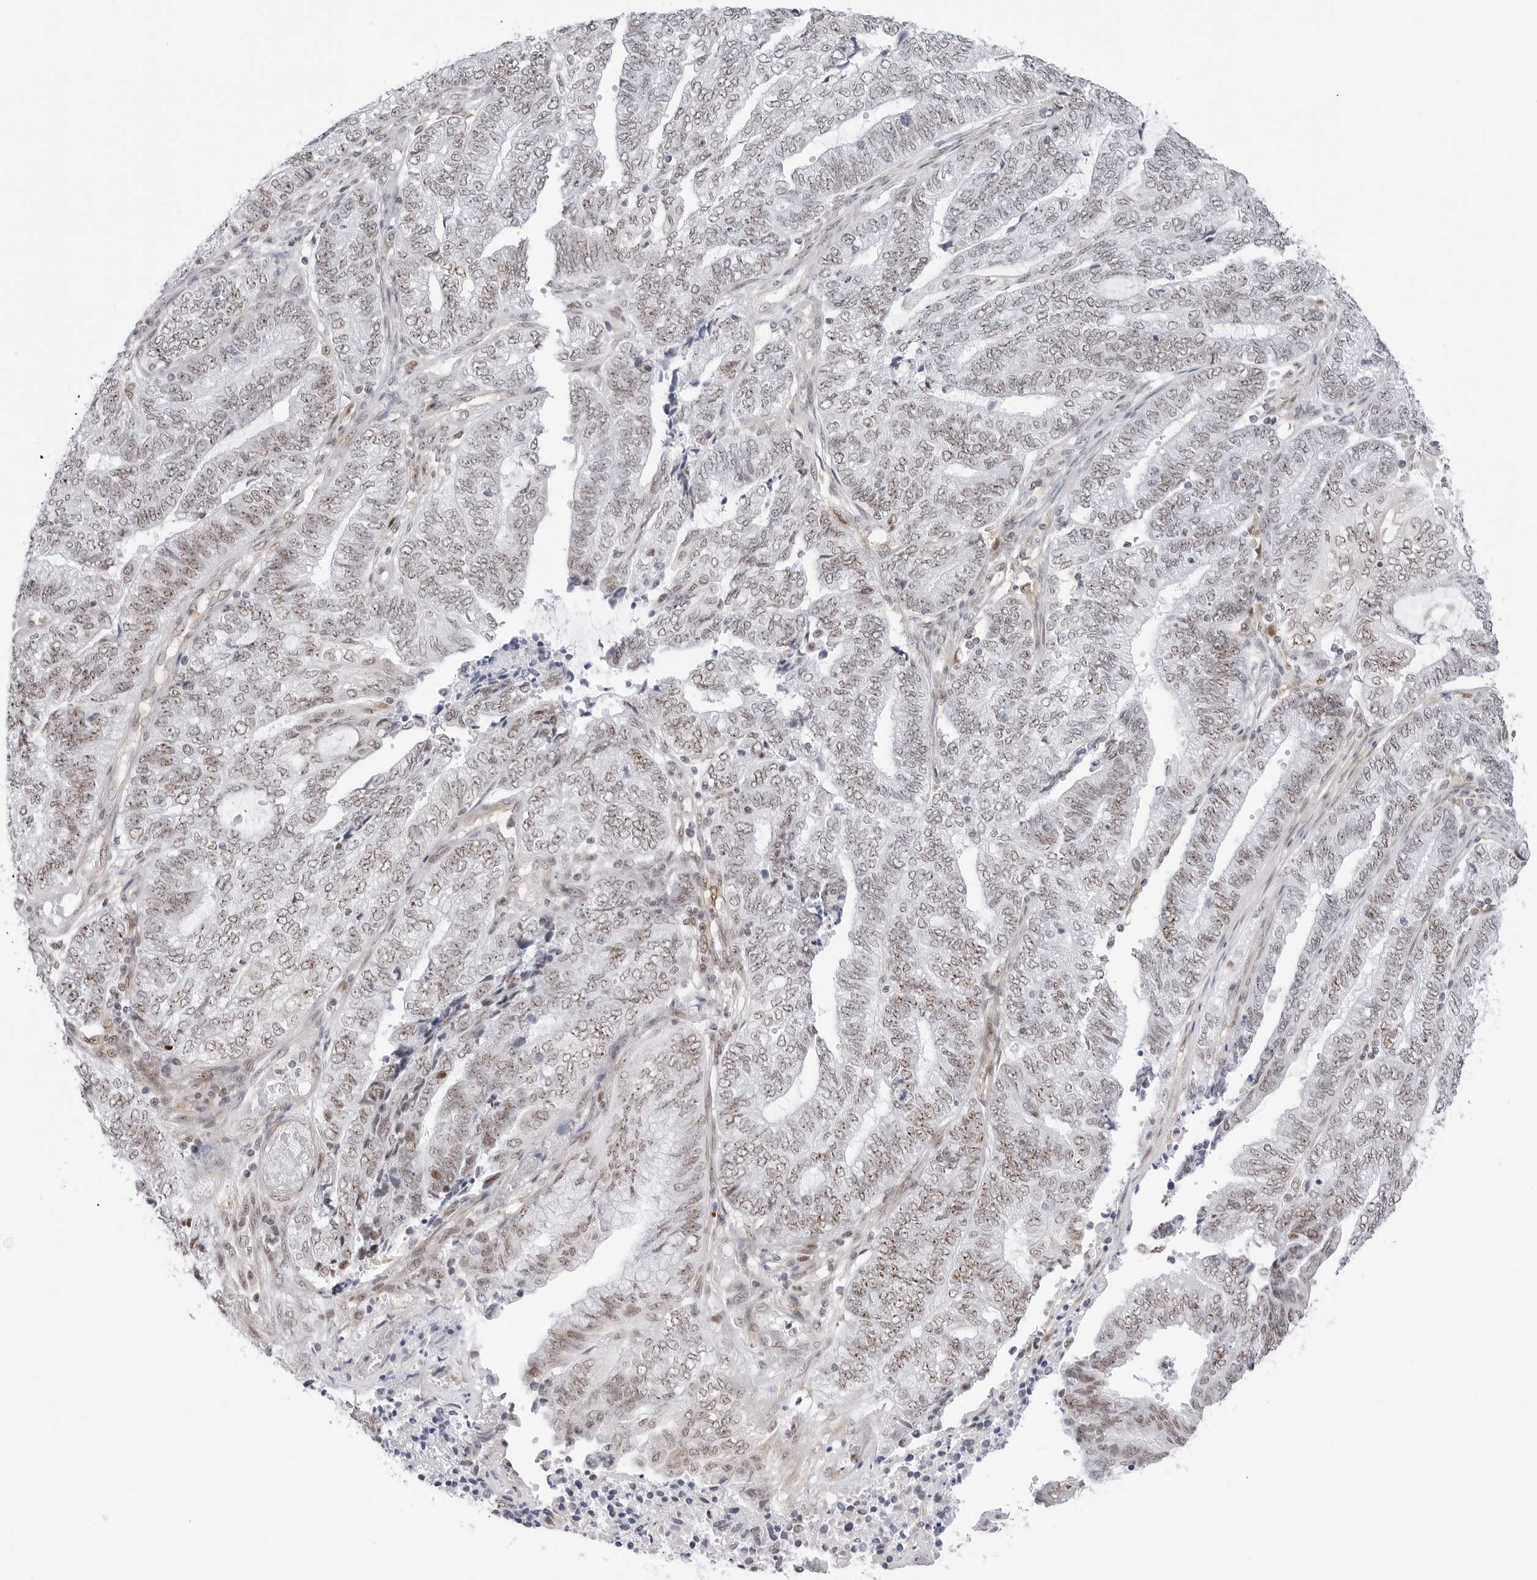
{"staining": {"intensity": "moderate", "quantity": "25%-75%", "location": "nuclear"}, "tissue": "endometrial cancer", "cell_type": "Tumor cells", "image_type": "cancer", "snomed": [{"axis": "morphology", "description": "Adenocarcinoma, NOS"}, {"axis": "topography", "description": "Uterus"}, {"axis": "topography", "description": "Endometrium"}], "caption": "A high-resolution photomicrograph shows IHC staining of endometrial adenocarcinoma, which displays moderate nuclear staining in approximately 25%-75% of tumor cells.", "gene": "C1orf162", "patient": {"sex": "female", "age": 70}}